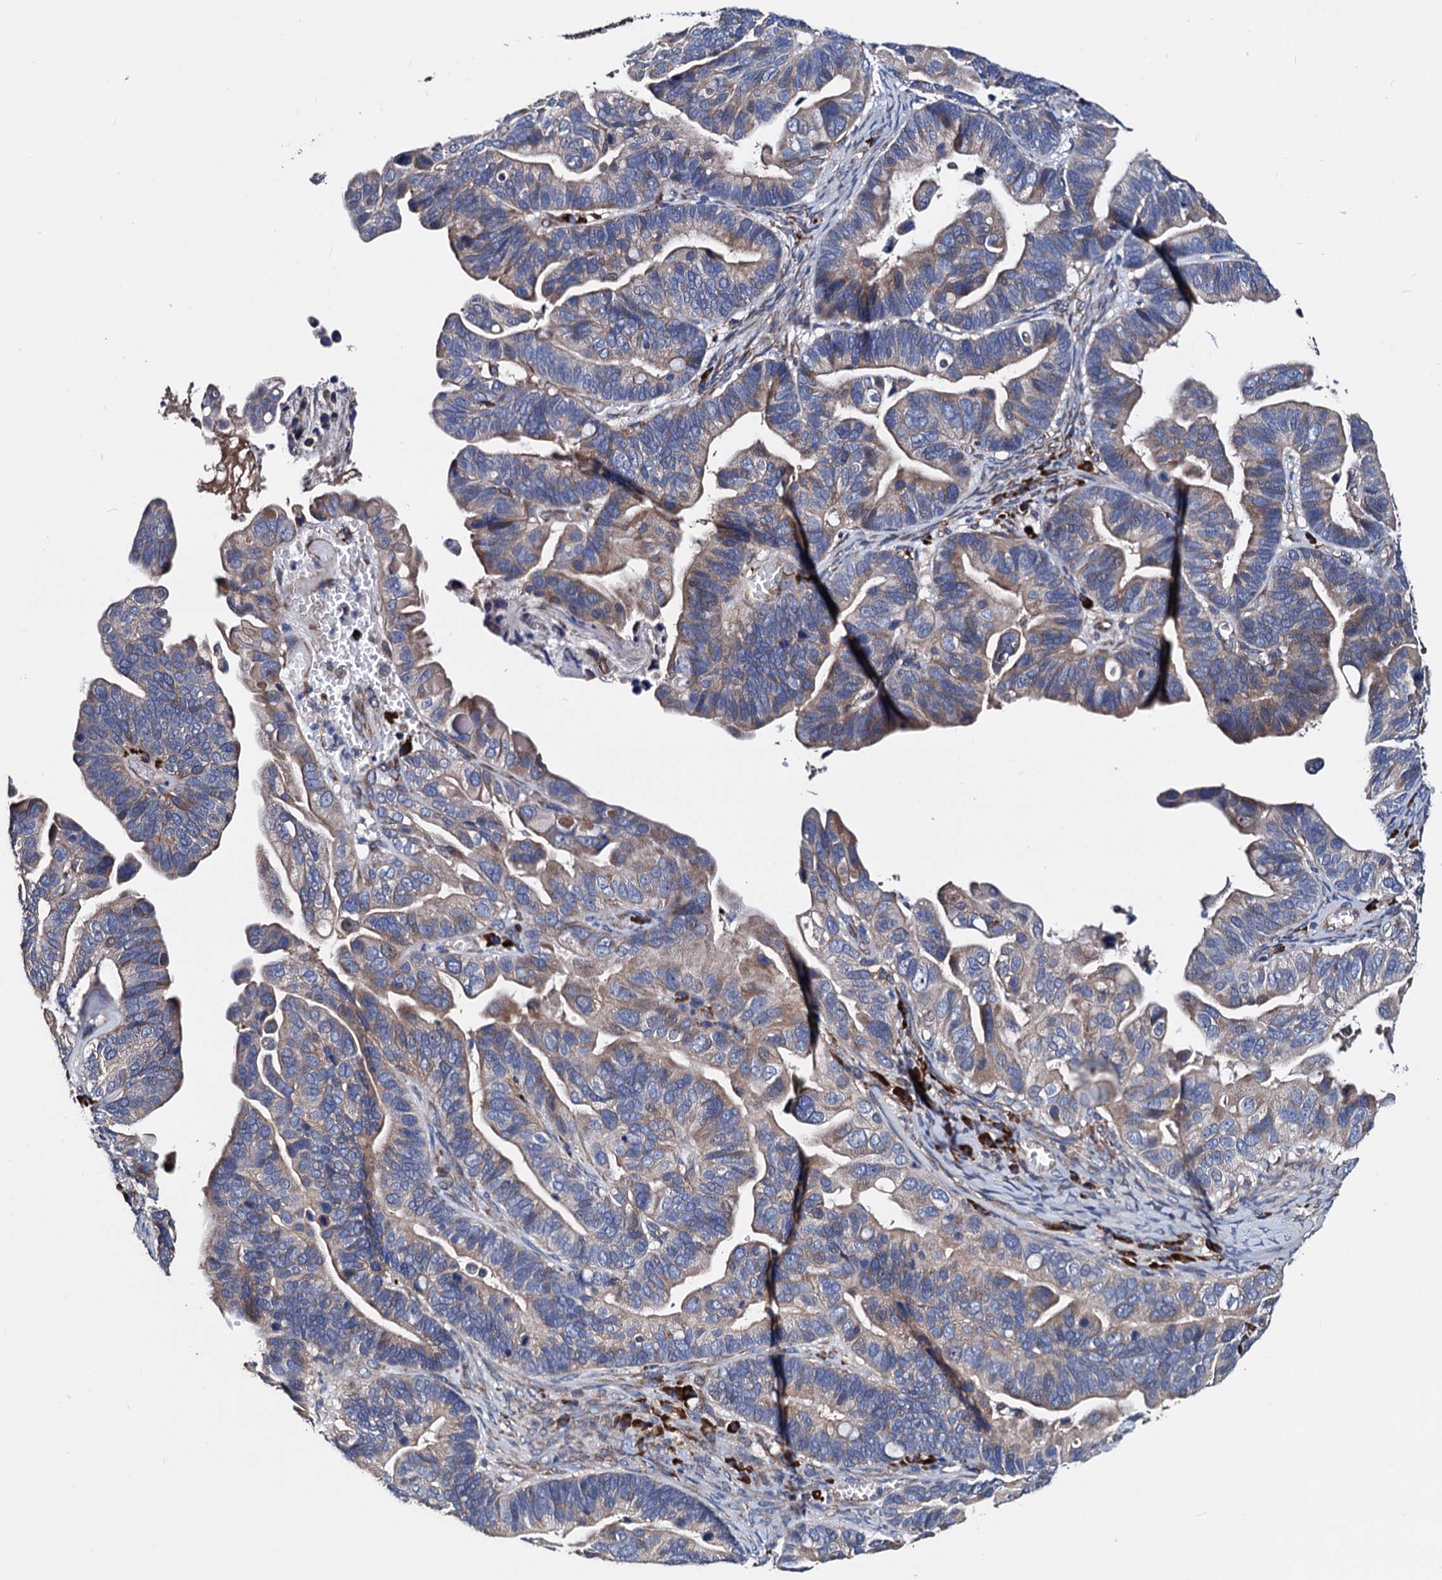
{"staining": {"intensity": "moderate", "quantity": ">75%", "location": "cytoplasmic/membranous"}, "tissue": "ovarian cancer", "cell_type": "Tumor cells", "image_type": "cancer", "snomed": [{"axis": "morphology", "description": "Cystadenocarcinoma, serous, NOS"}, {"axis": "topography", "description": "Ovary"}], "caption": "There is medium levels of moderate cytoplasmic/membranous positivity in tumor cells of ovarian cancer, as demonstrated by immunohistochemical staining (brown color).", "gene": "AKAP11", "patient": {"sex": "female", "age": 56}}